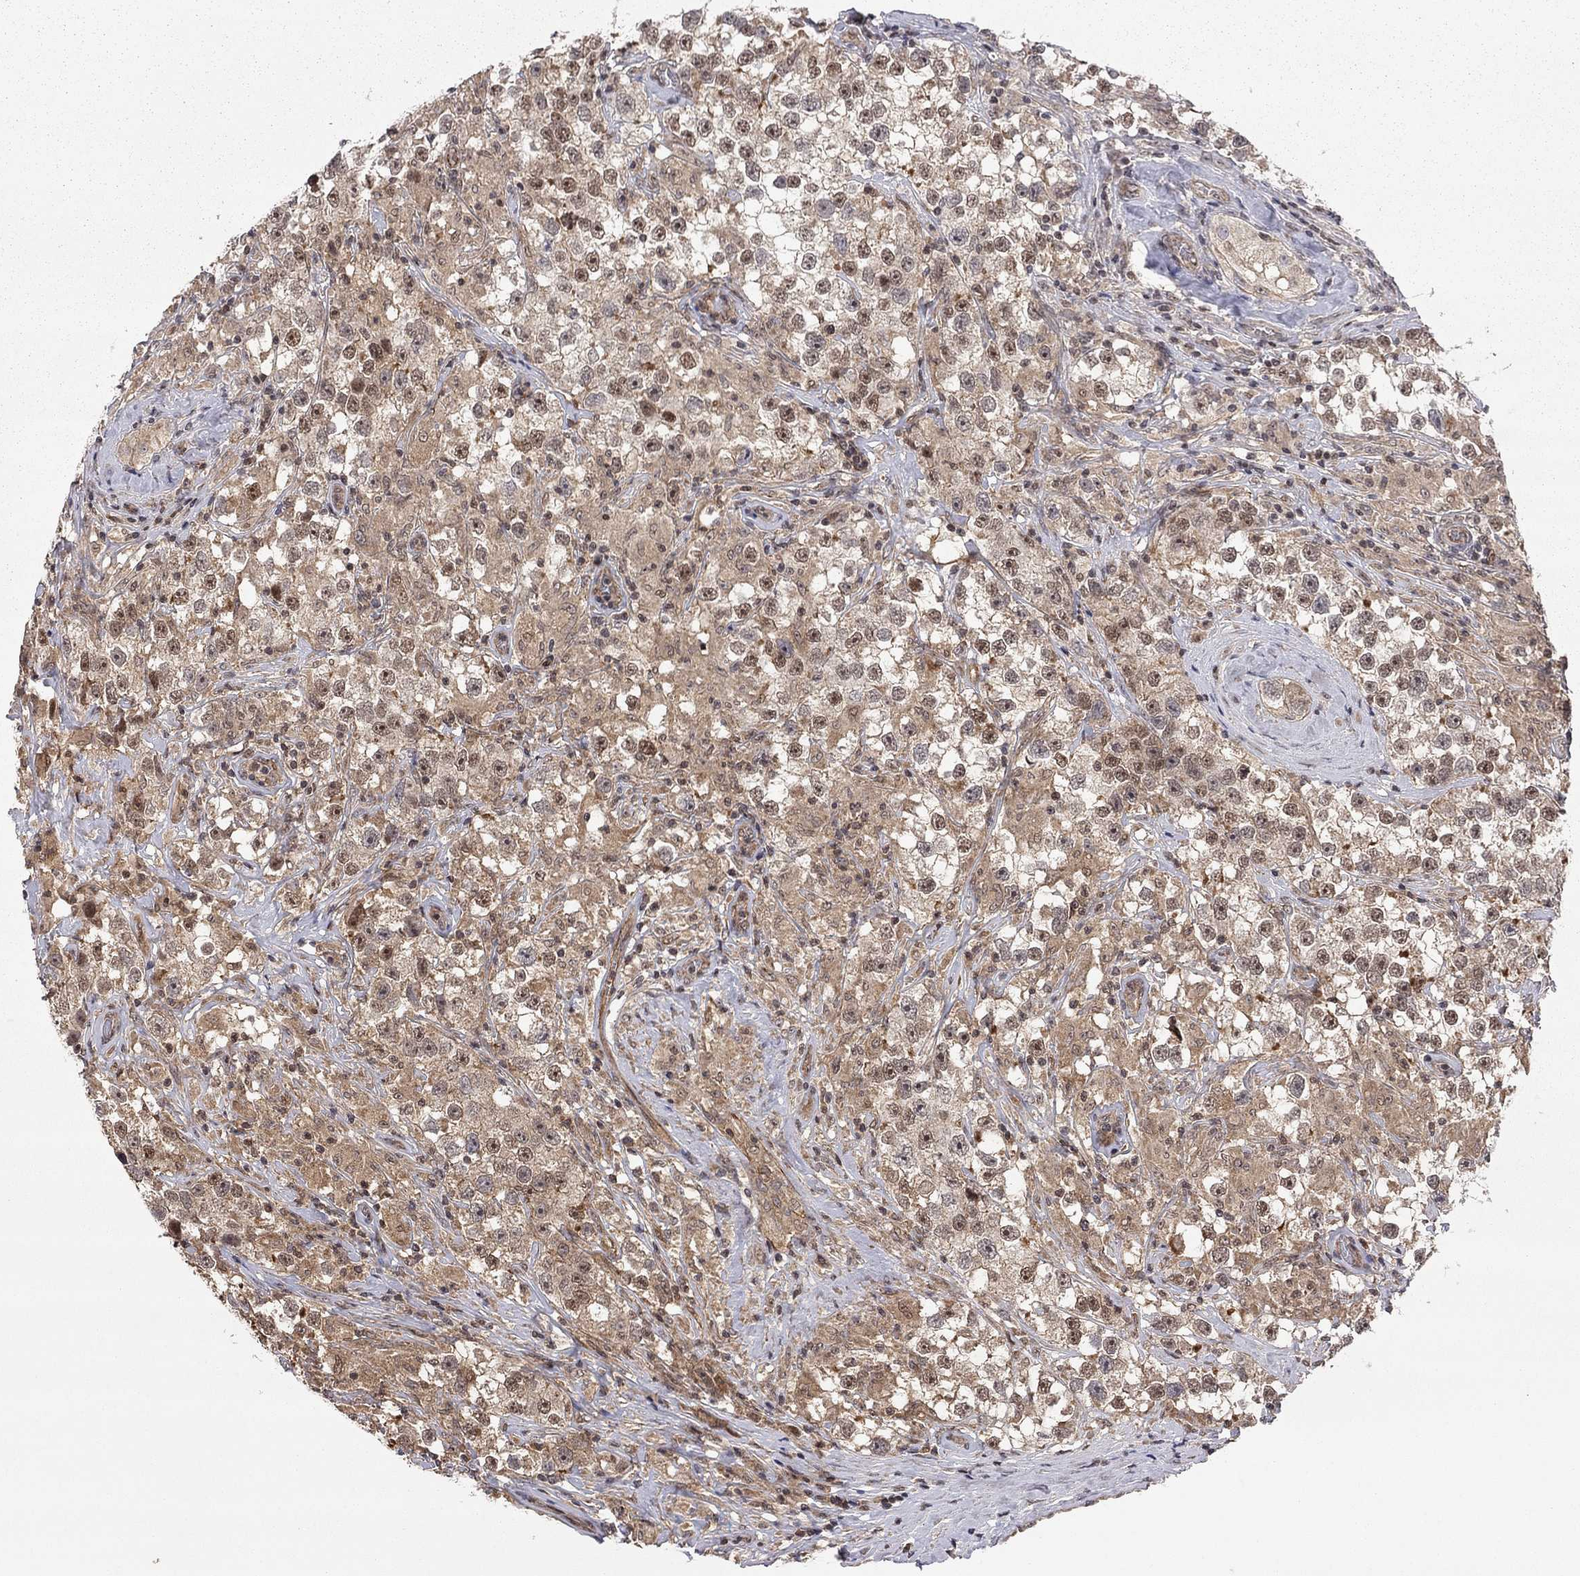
{"staining": {"intensity": "moderate", "quantity": "<25%", "location": "cytoplasmic/membranous,nuclear"}, "tissue": "testis cancer", "cell_type": "Tumor cells", "image_type": "cancer", "snomed": [{"axis": "morphology", "description": "Seminoma, NOS"}, {"axis": "topography", "description": "Testis"}], "caption": "A brown stain highlights moderate cytoplasmic/membranous and nuclear expression of a protein in human testis seminoma tumor cells.", "gene": "TDP1", "patient": {"sex": "male", "age": 46}}